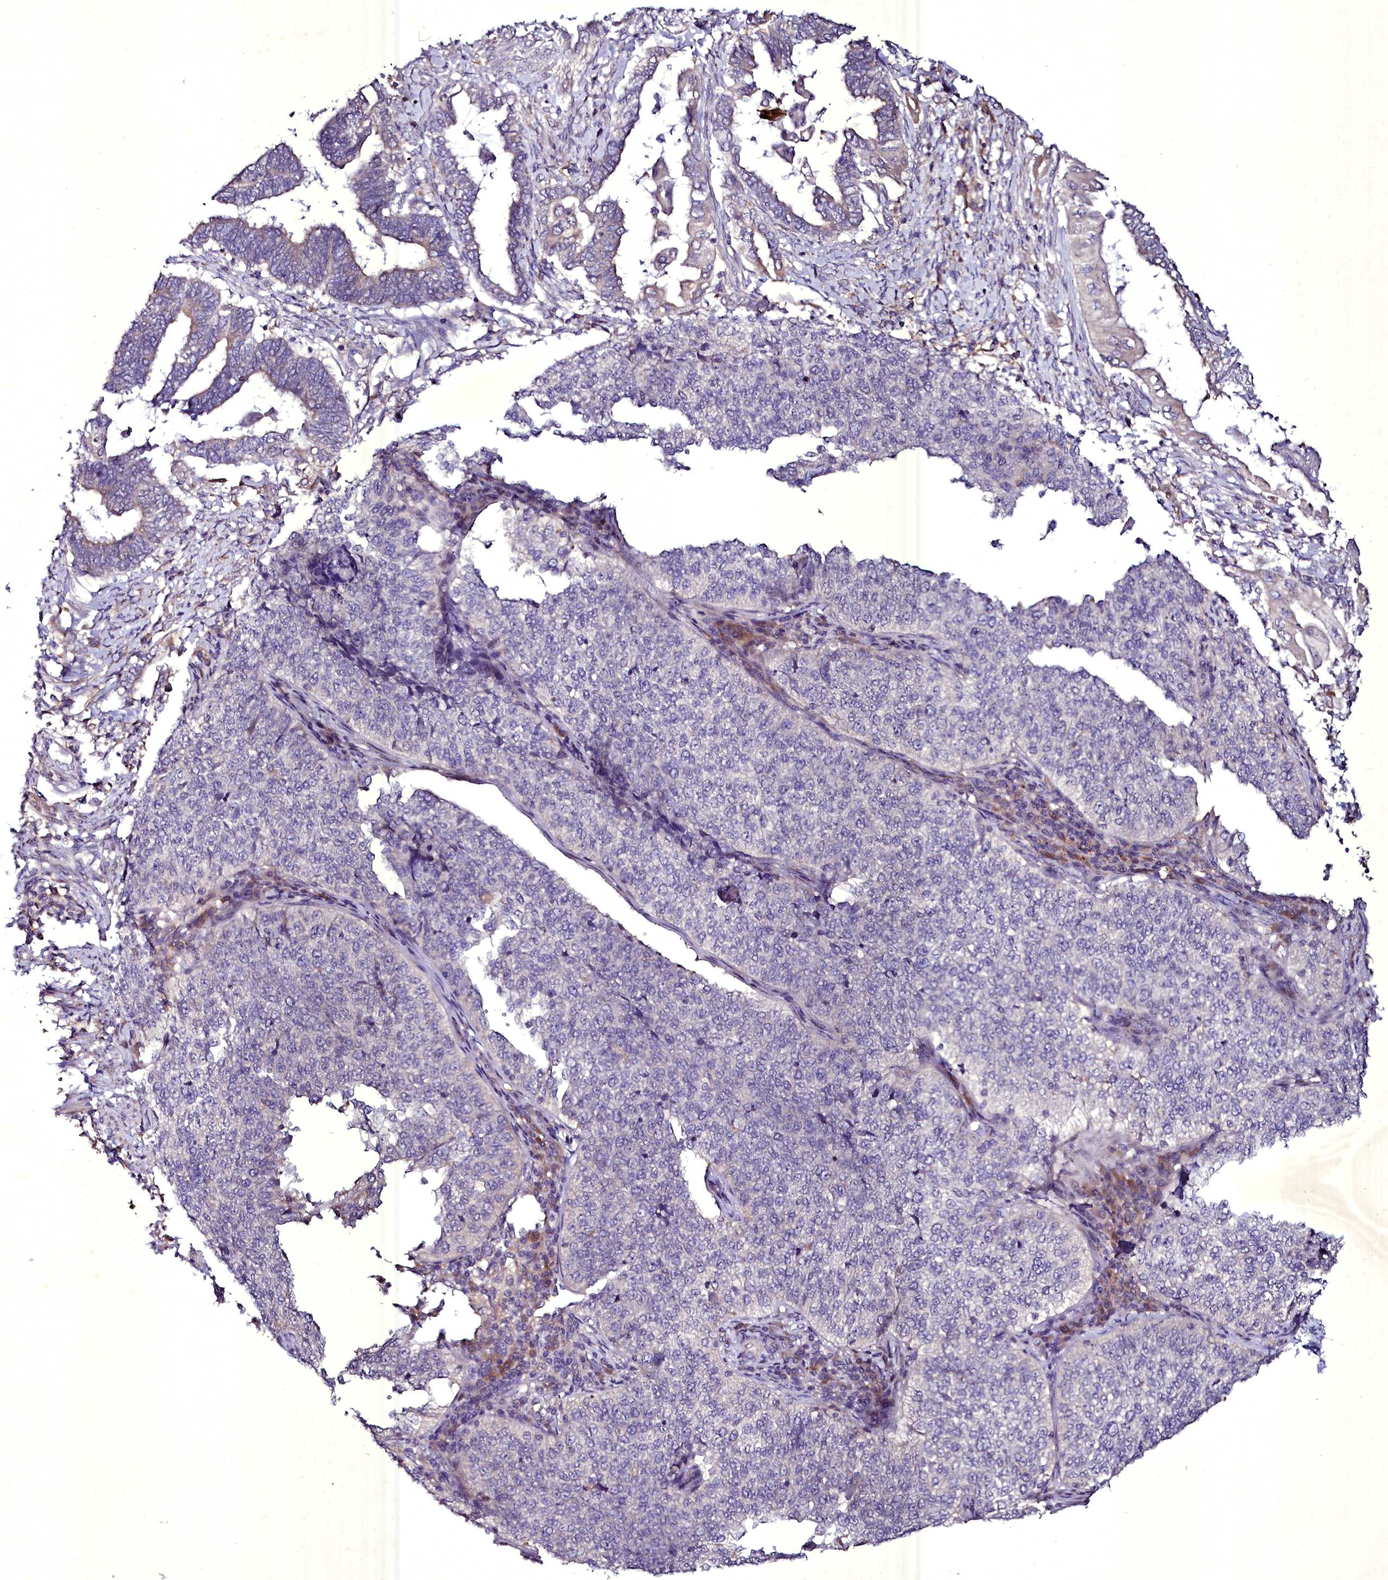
{"staining": {"intensity": "negative", "quantity": "none", "location": "none"}, "tissue": "cervical cancer", "cell_type": "Tumor cells", "image_type": "cancer", "snomed": [{"axis": "morphology", "description": "Squamous cell carcinoma, NOS"}, {"axis": "topography", "description": "Cervix"}], "caption": "Immunohistochemistry photomicrograph of cervical cancer stained for a protein (brown), which exhibits no positivity in tumor cells.", "gene": "SELENOT", "patient": {"sex": "female", "age": 35}}